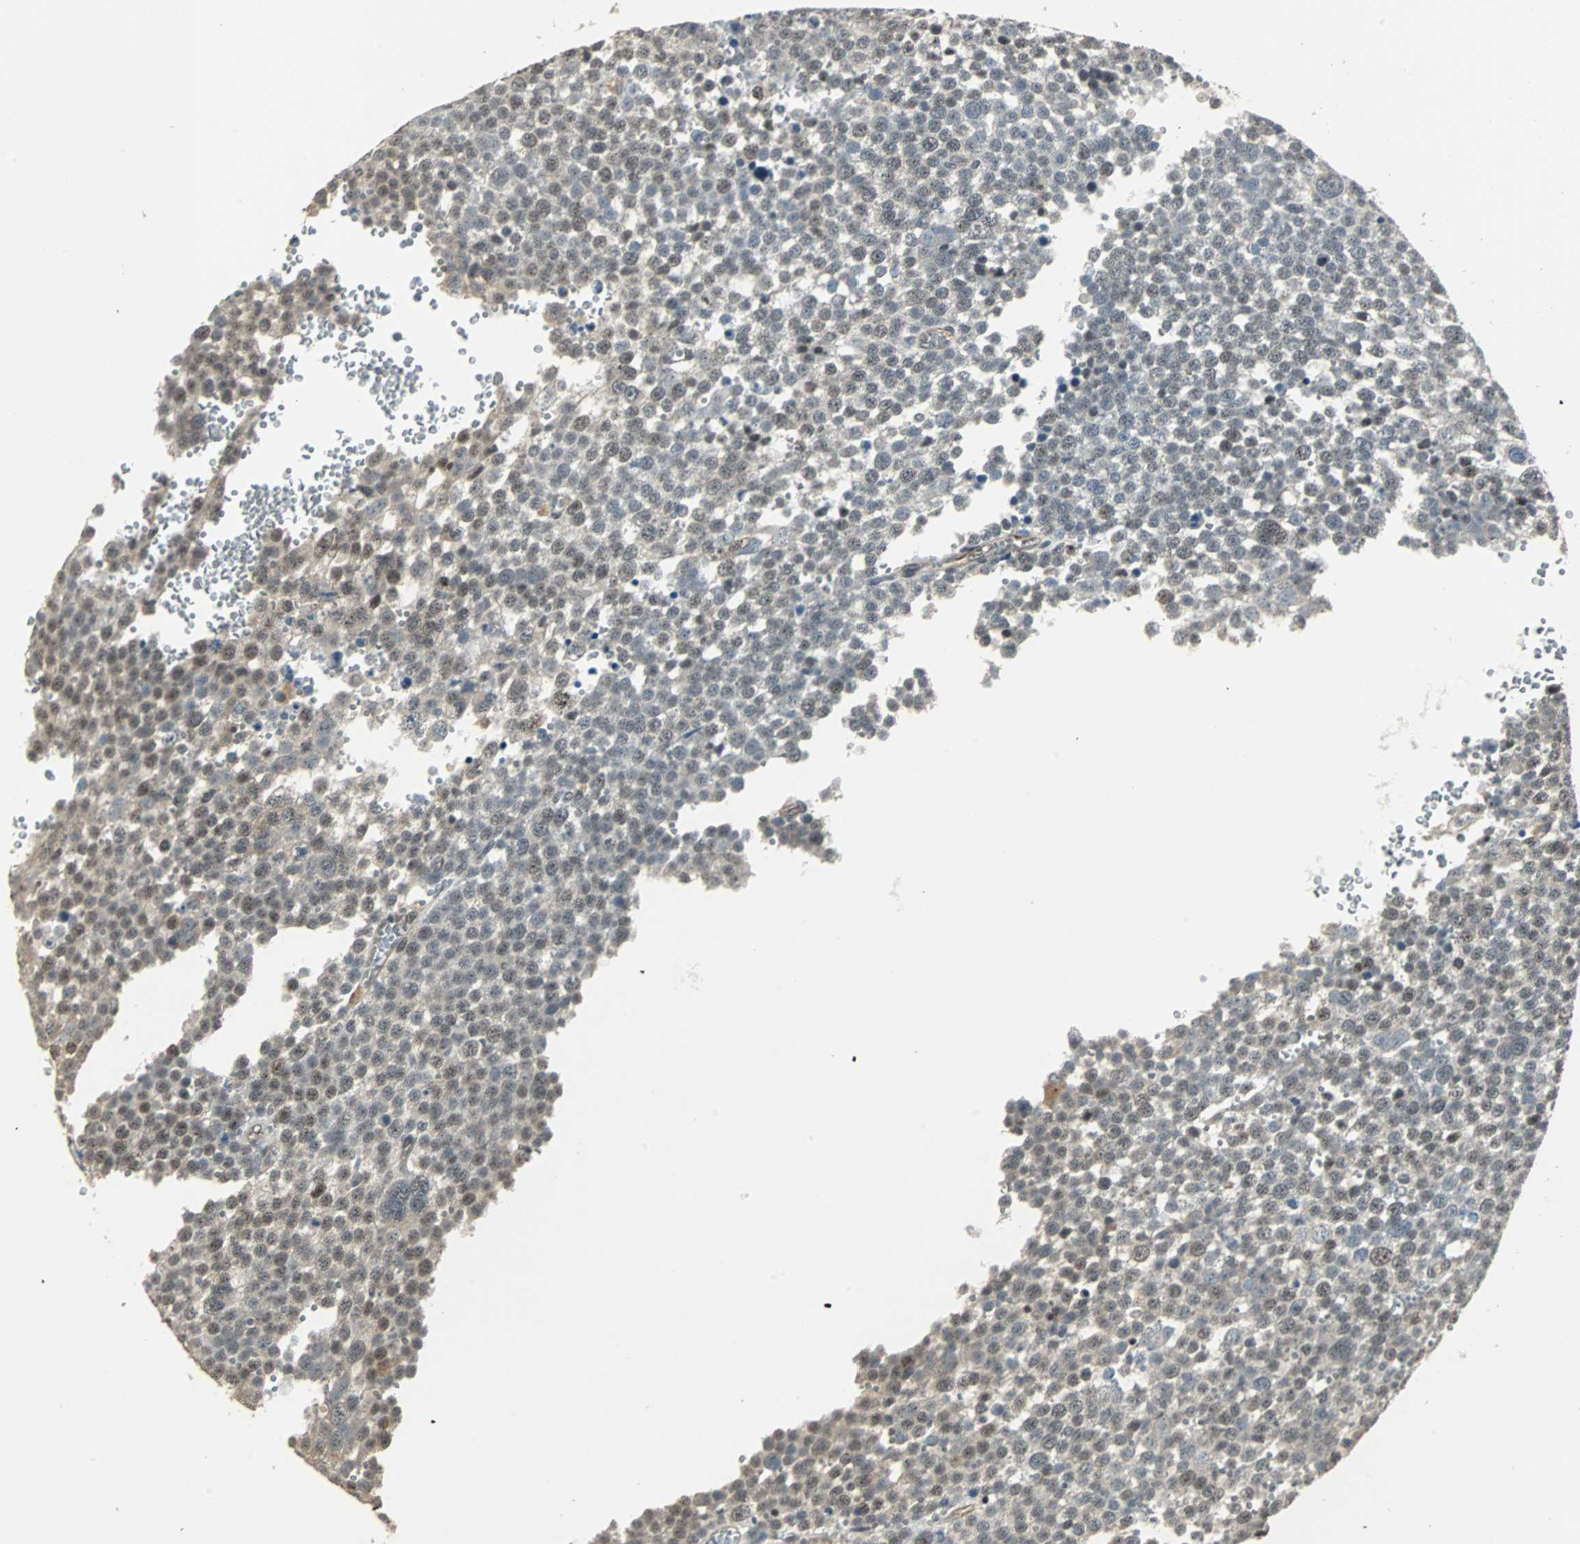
{"staining": {"intensity": "moderate", "quantity": "25%-75%", "location": "nuclear"}, "tissue": "testis cancer", "cell_type": "Tumor cells", "image_type": "cancer", "snomed": [{"axis": "morphology", "description": "Seminoma, NOS"}, {"axis": "topography", "description": "Testis"}], "caption": "Protein expression analysis of testis cancer shows moderate nuclear staining in approximately 25%-75% of tumor cells. (DAB (3,3'-diaminobenzidine) IHC with brightfield microscopy, high magnification).", "gene": "MED4", "patient": {"sex": "male", "age": 71}}